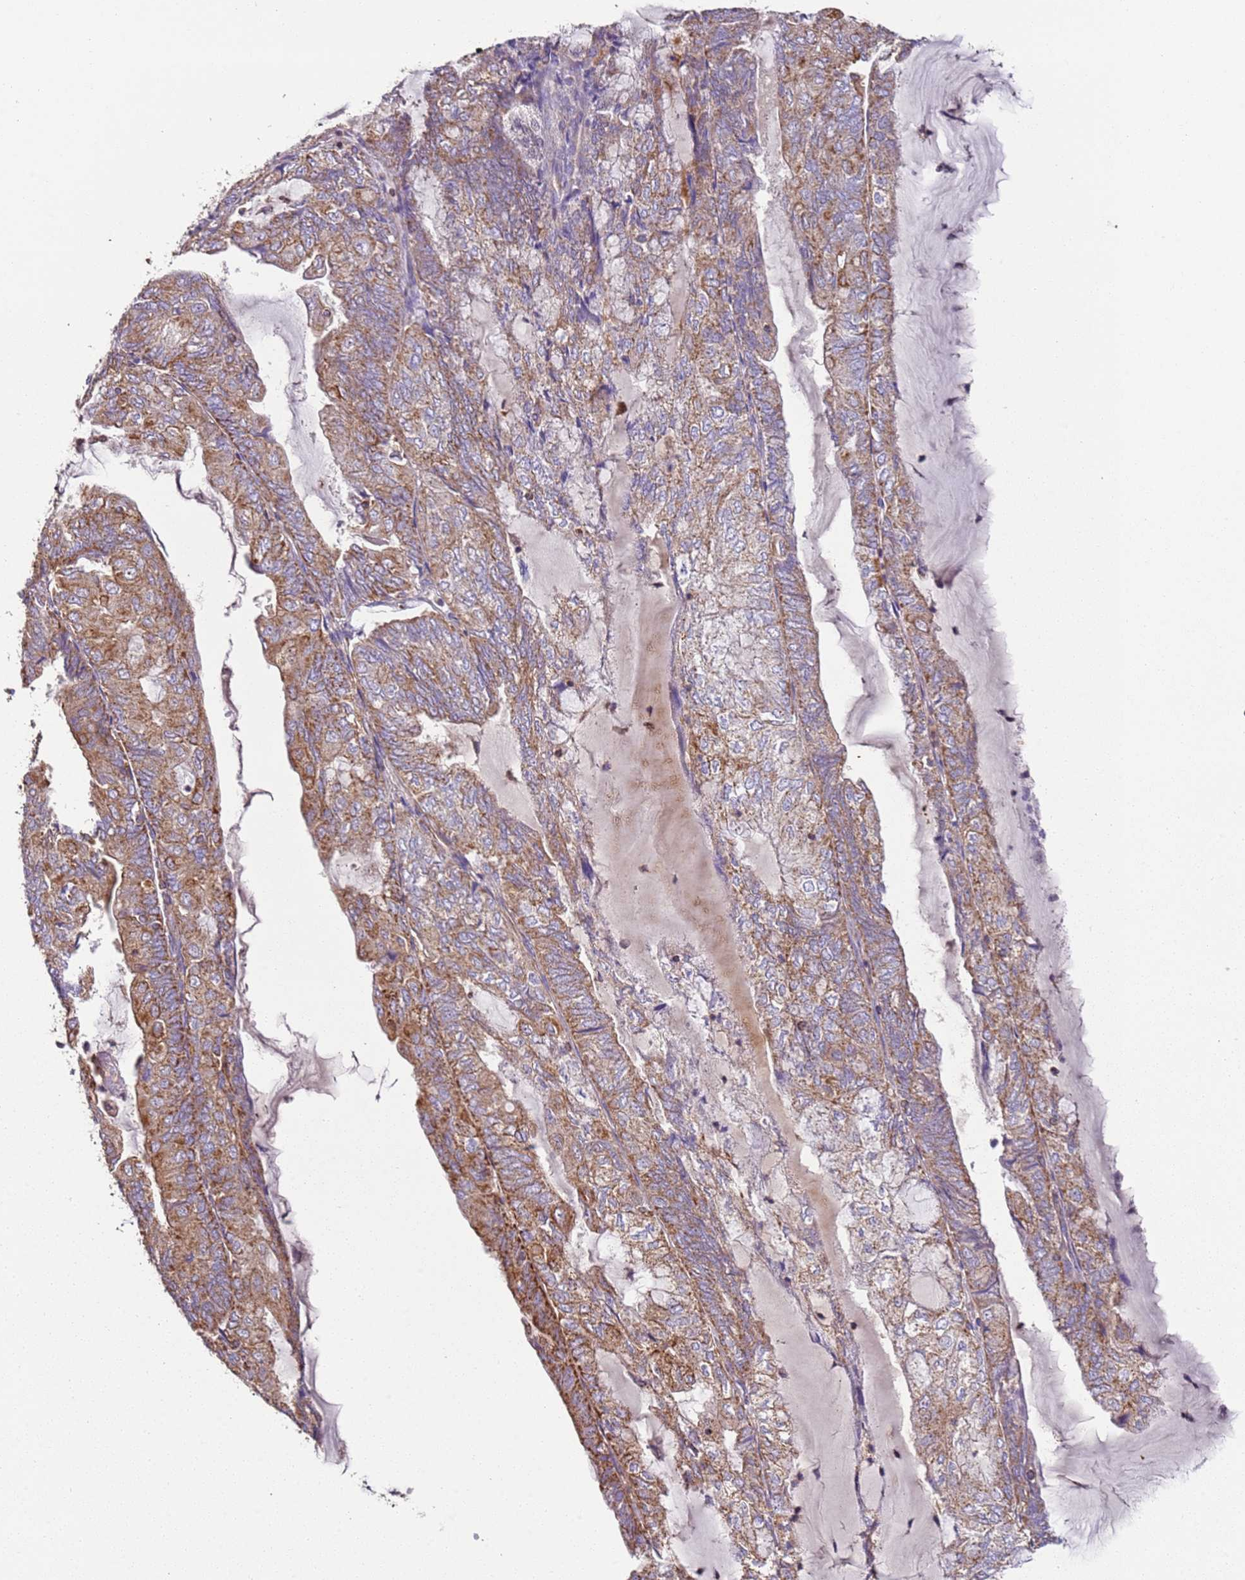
{"staining": {"intensity": "moderate", "quantity": ">75%", "location": "cytoplasmic/membranous"}, "tissue": "endometrial cancer", "cell_type": "Tumor cells", "image_type": "cancer", "snomed": [{"axis": "morphology", "description": "Adenocarcinoma, NOS"}, {"axis": "topography", "description": "Endometrium"}], "caption": "Endometrial cancer stained with IHC shows moderate cytoplasmic/membranous staining in approximately >75% of tumor cells.", "gene": "RMND5A", "patient": {"sex": "female", "age": 81}}